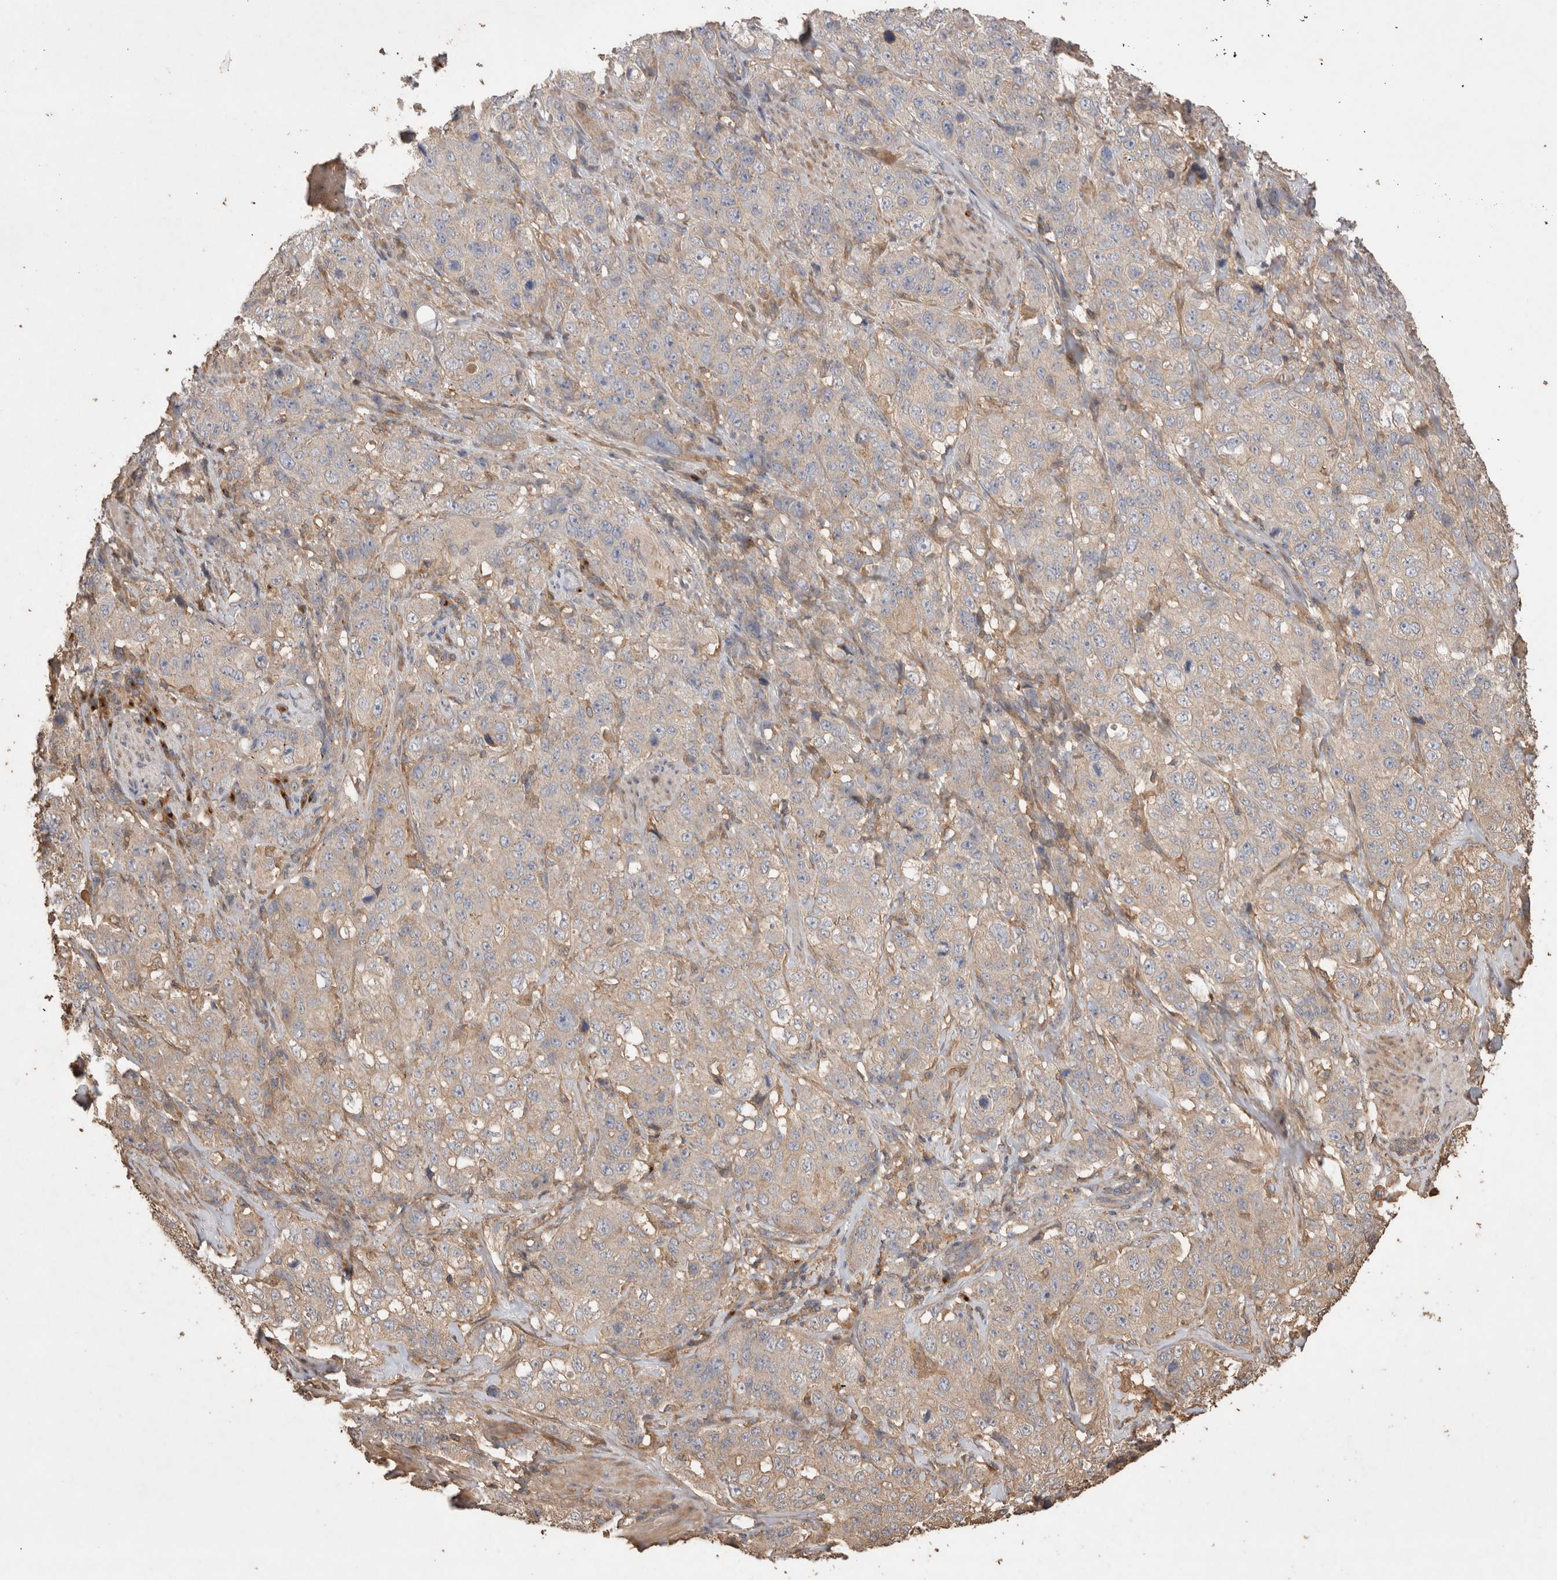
{"staining": {"intensity": "weak", "quantity": "<25%", "location": "cytoplasmic/membranous"}, "tissue": "stomach cancer", "cell_type": "Tumor cells", "image_type": "cancer", "snomed": [{"axis": "morphology", "description": "Adenocarcinoma, NOS"}, {"axis": "topography", "description": "Stomach"}], "caption": "The histopathology image reveals no staining of tumor cells in stomach cancer.", "gene": "SNX31", "patient": {"sex": "male", "age": 48}}